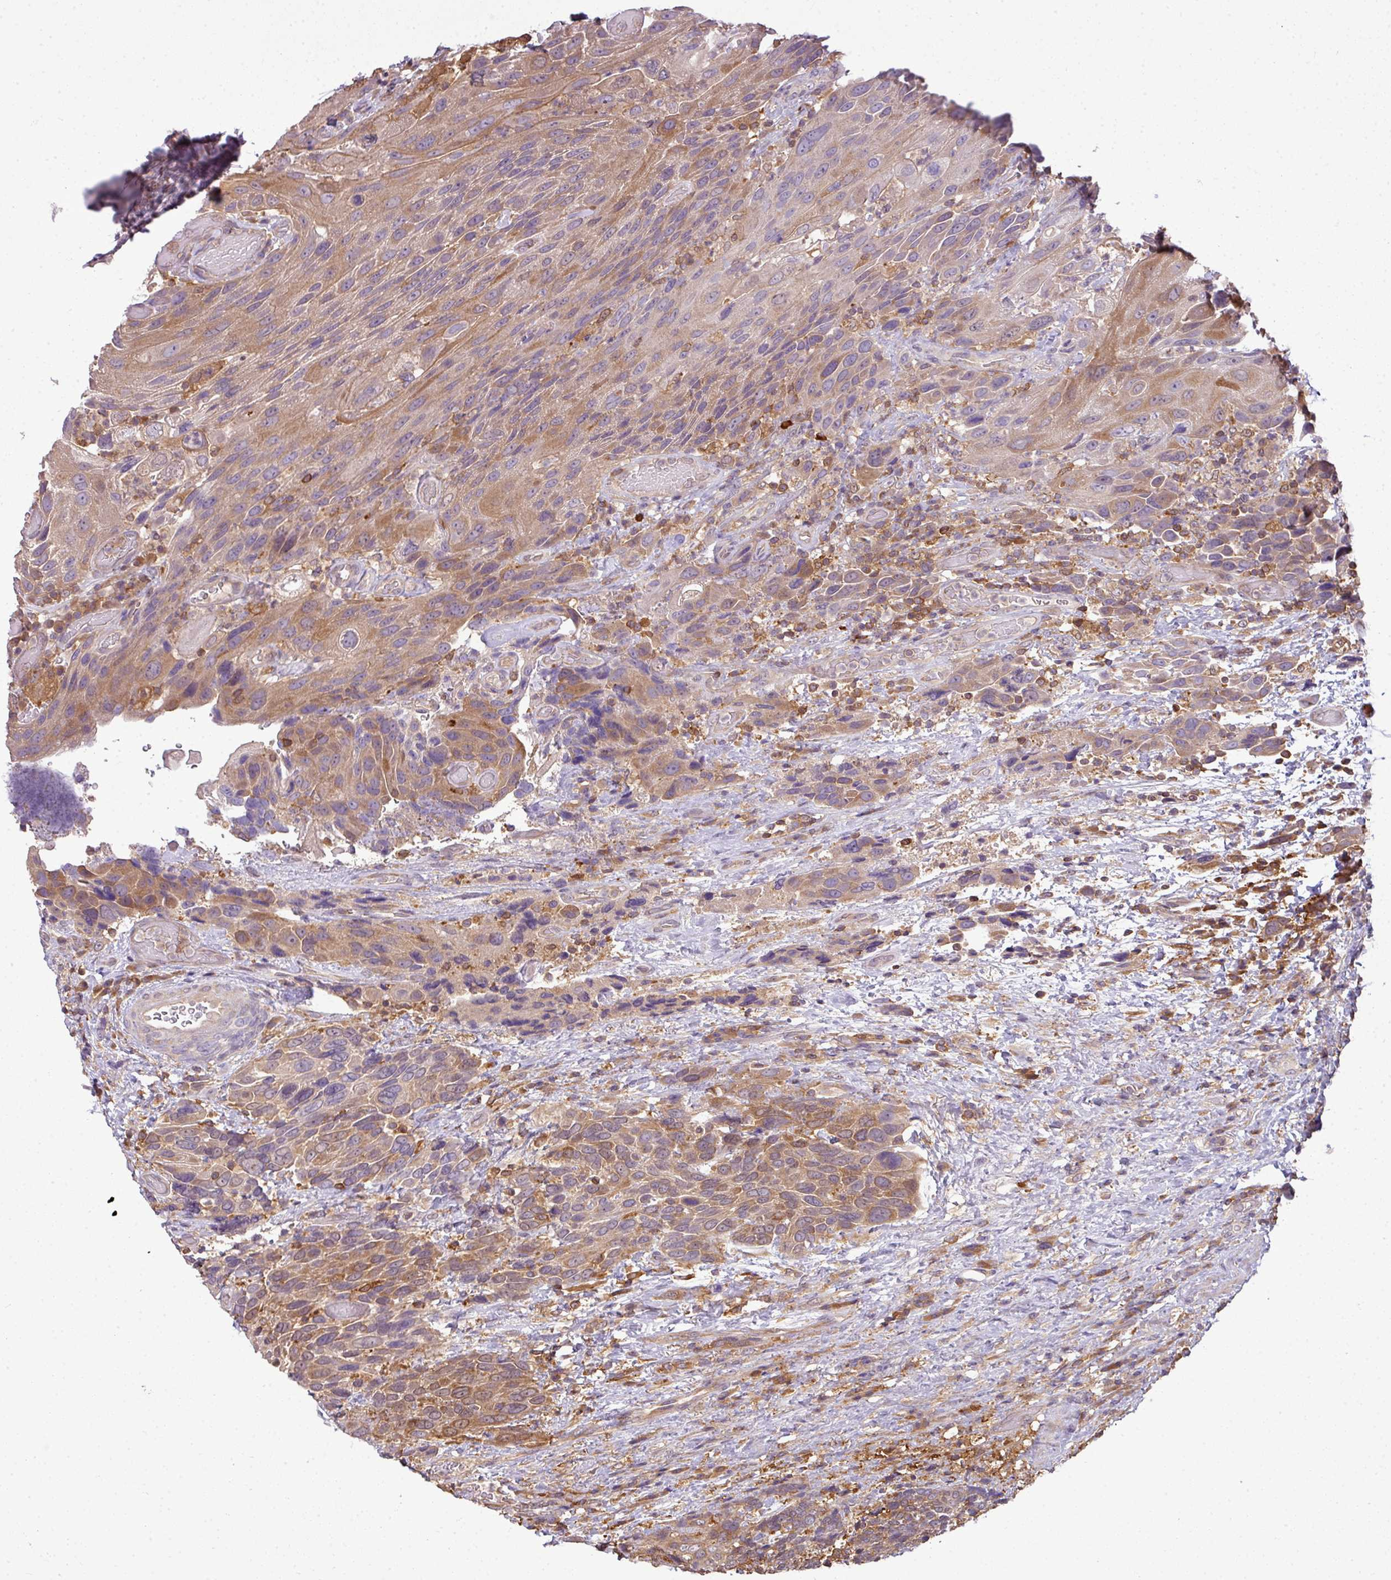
{"staining": {"intensity": "moderate", "quantity": ">75%", "location": "cytoplasmic/membranous"}, "tissue": "urothelial cancer", "cell_type": "Tumor cells", "image_type": "cancer", "snomed": [{"axis": "morphology", "description": "Urothelial carcinoma, High grade"}, {"axis": "topography", "description": "Urinary bladder"}], "caption": "The histopathology image displays immunohistochemical staining of urothelial cancer. There is moderate cytoplasmic/membranous expression is identified in about >75% of tumor cells.", "gene": "STAT5A", "patient": {"sex": "female", "age": 70}}